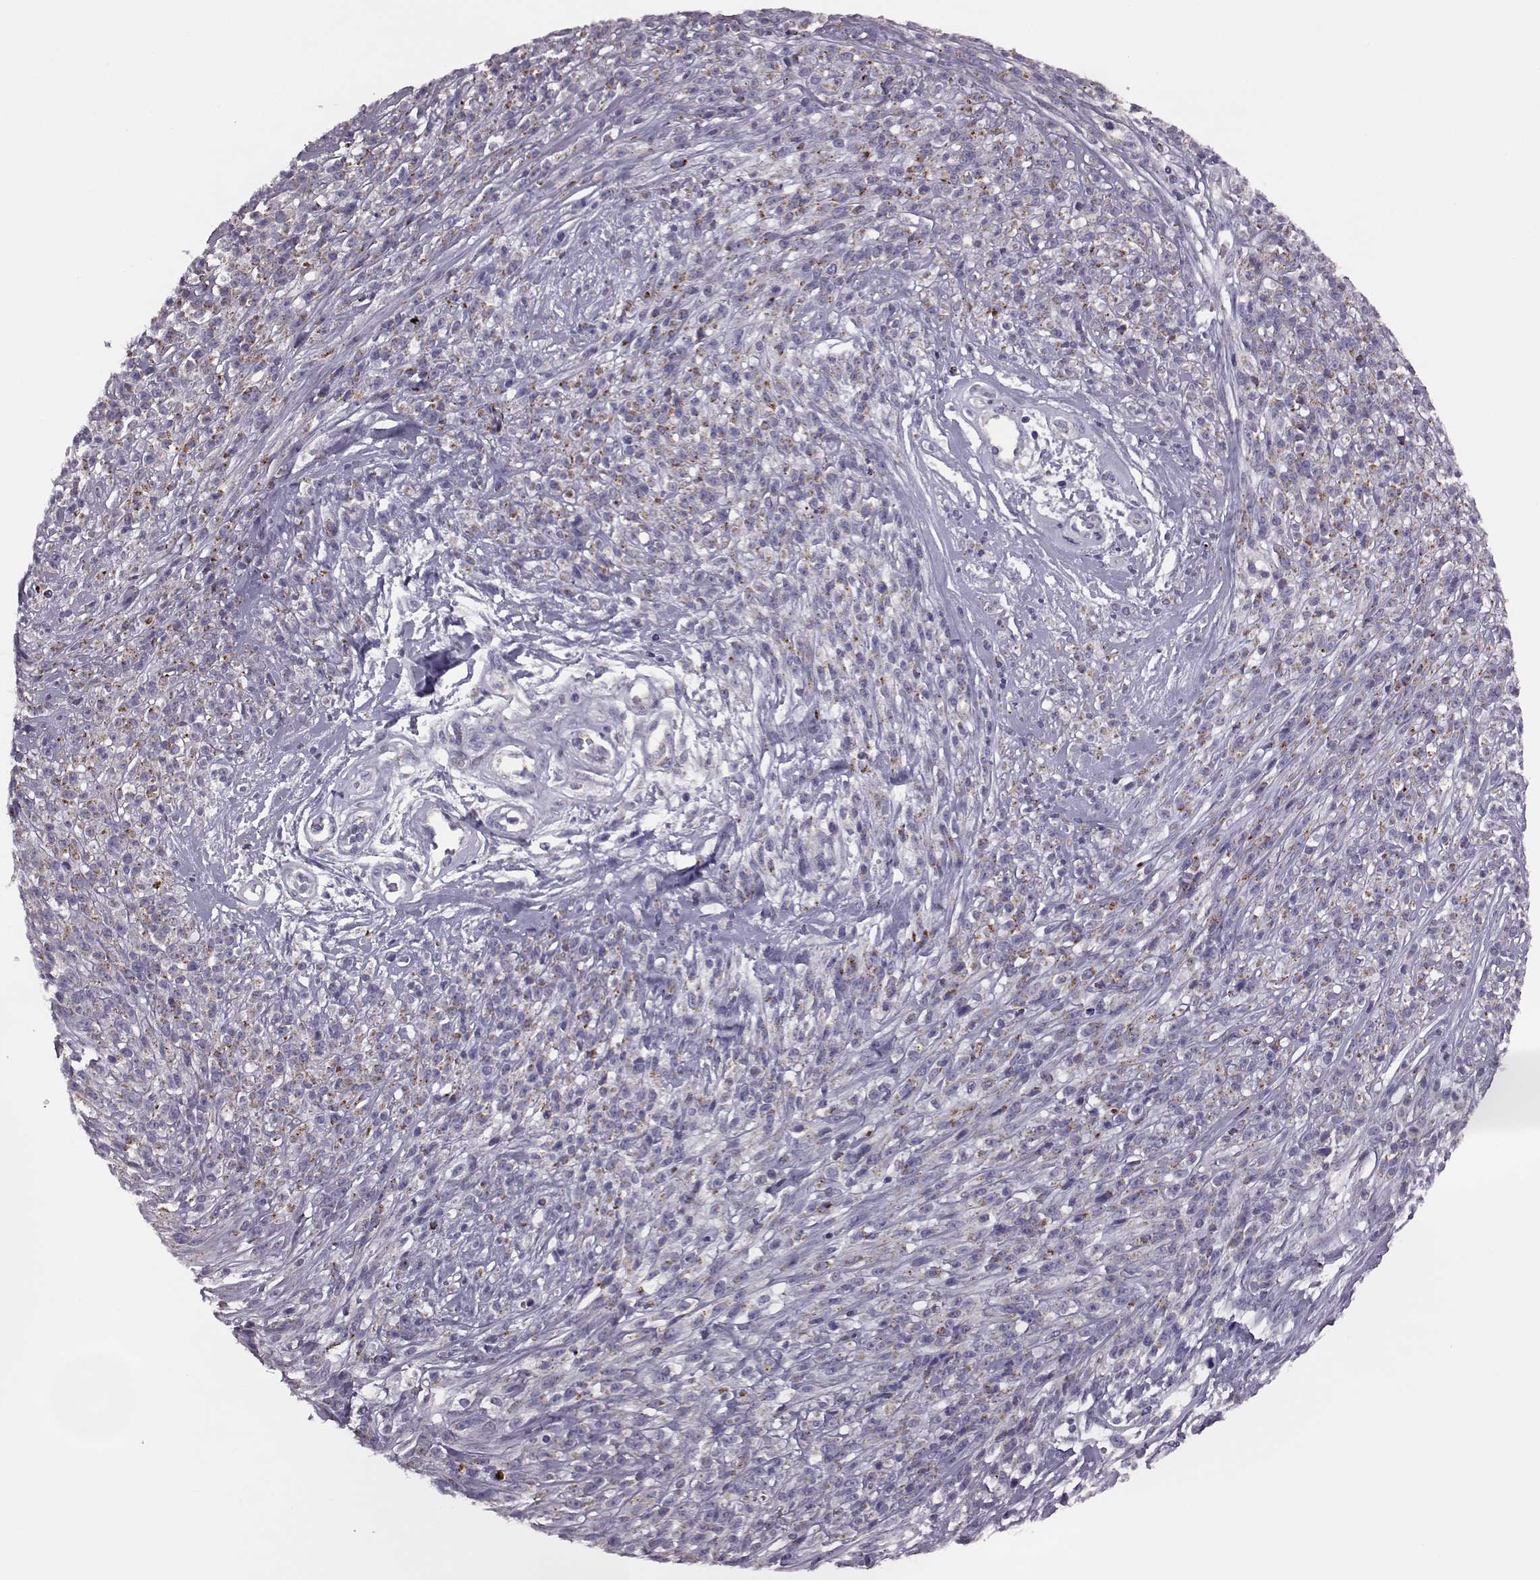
{"staining": {"intensity": "moderate", "quantity": ">75%", "location": "cytoplasmic/membranous"}, "tissue": "melanoma", "cell_type": "Tumor cells", "image_type": "cancer", "snomed": [{"axis": "morphology", "description": "Malignant melanoma, NOS"}, {"axis": "topography", "description": "Skin"}, {"axis": "topography", "description": "Skin of trunk"}], "caption": "DAB (3,3'-diaminobenzidine) immunohistochemical staining of melanoma shows moderate cytoplasmic/membranous protein staining in about >75% of tumor cells.", "gene": "RIMS2", "patient": {"sex": "male", "age": 74}}